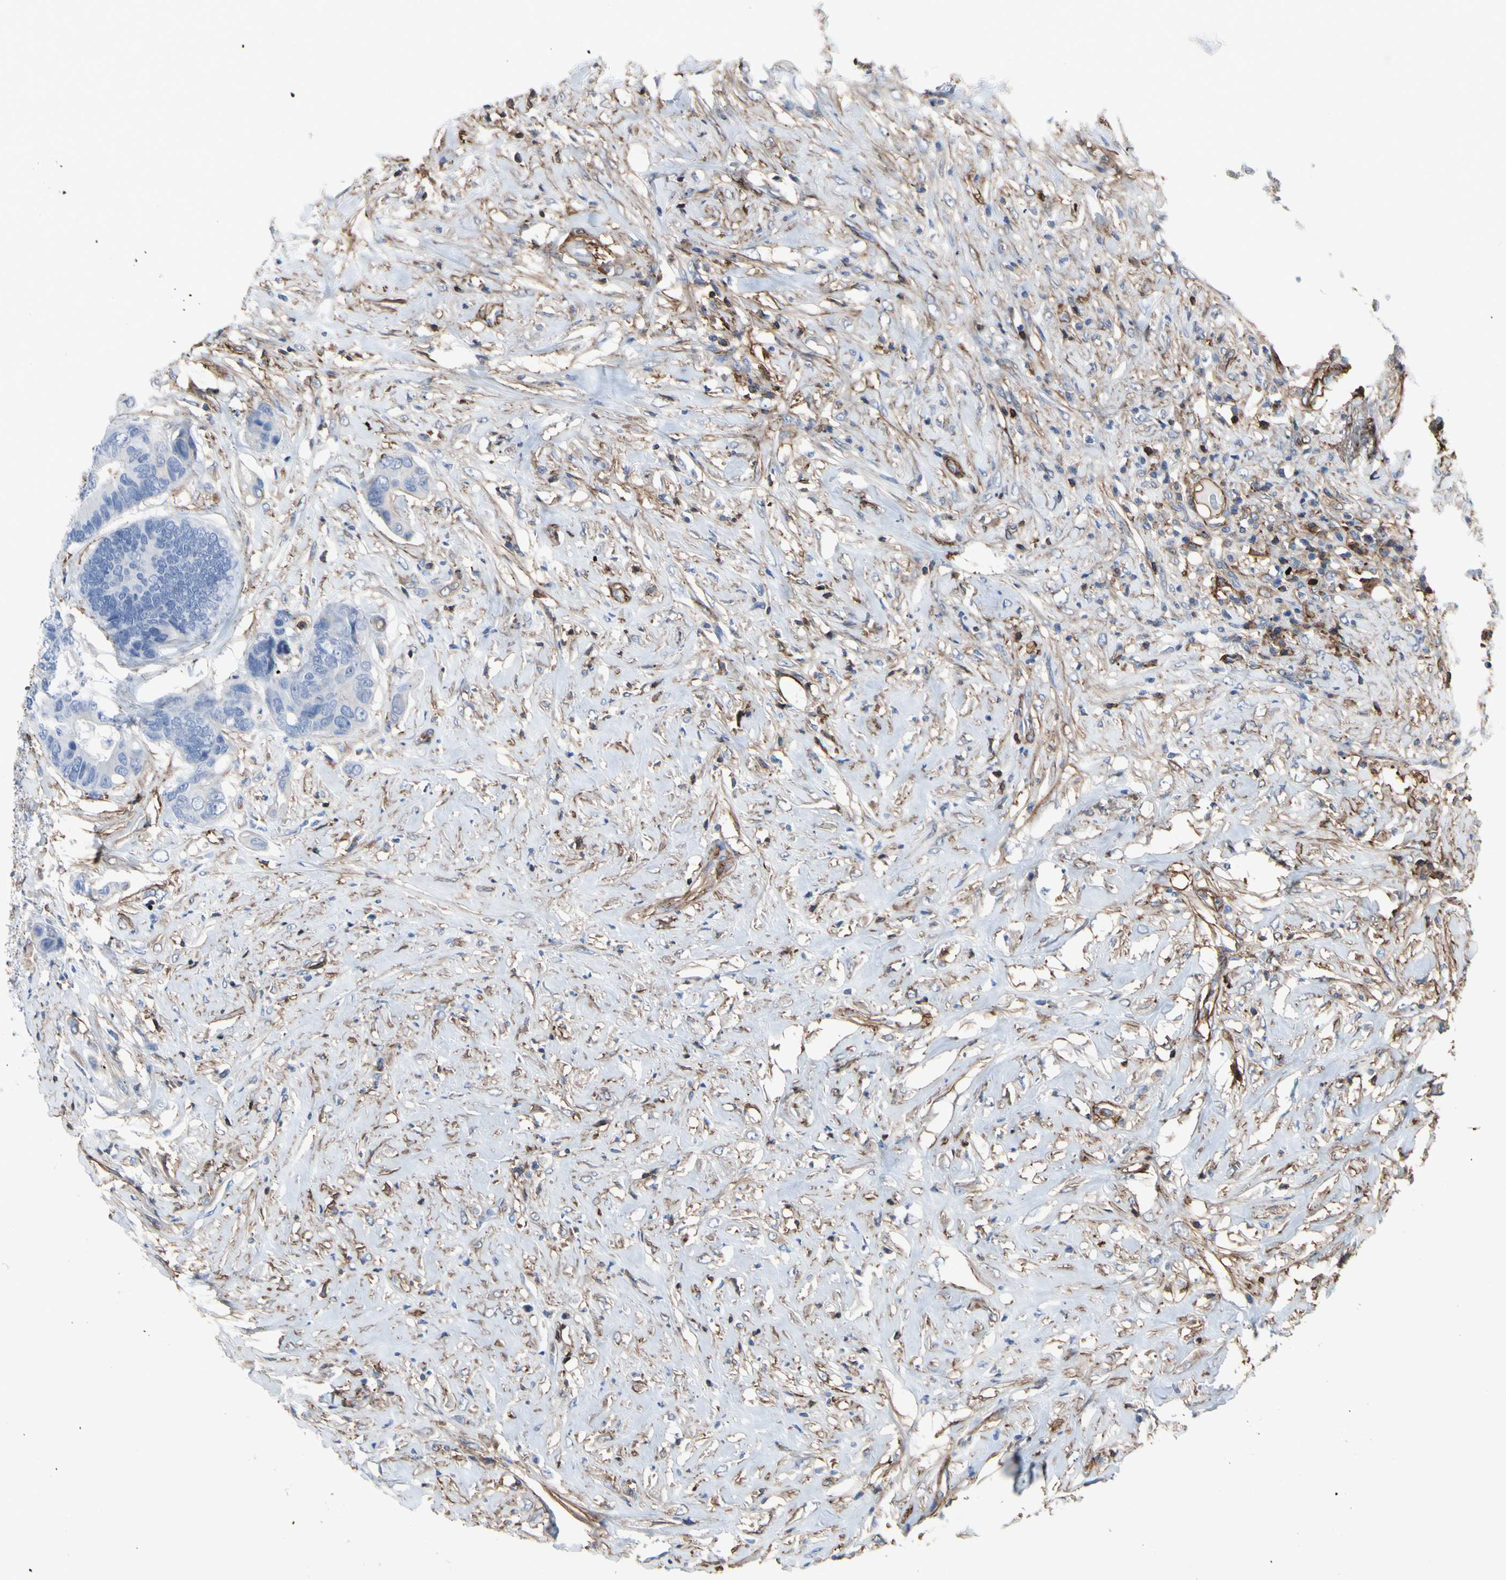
{"staining": {"intensity": "negative", "quantity": "none", "location": "none"}, "tissue": "colorectal cancer", "cell_type": "Tumor cells", "image_type": "cancer", "snomed": [{"axis": "morphology", "description": "Adenocarcinoma, NOS"}, {"axis": "topography", "description": "Rectum"}], "caption": "An image of human colorectal adenocarcinoma is negative for staining in tumor cells.", "gene": "ANXA6", "patient": {"sex": "male", "age": 55}}